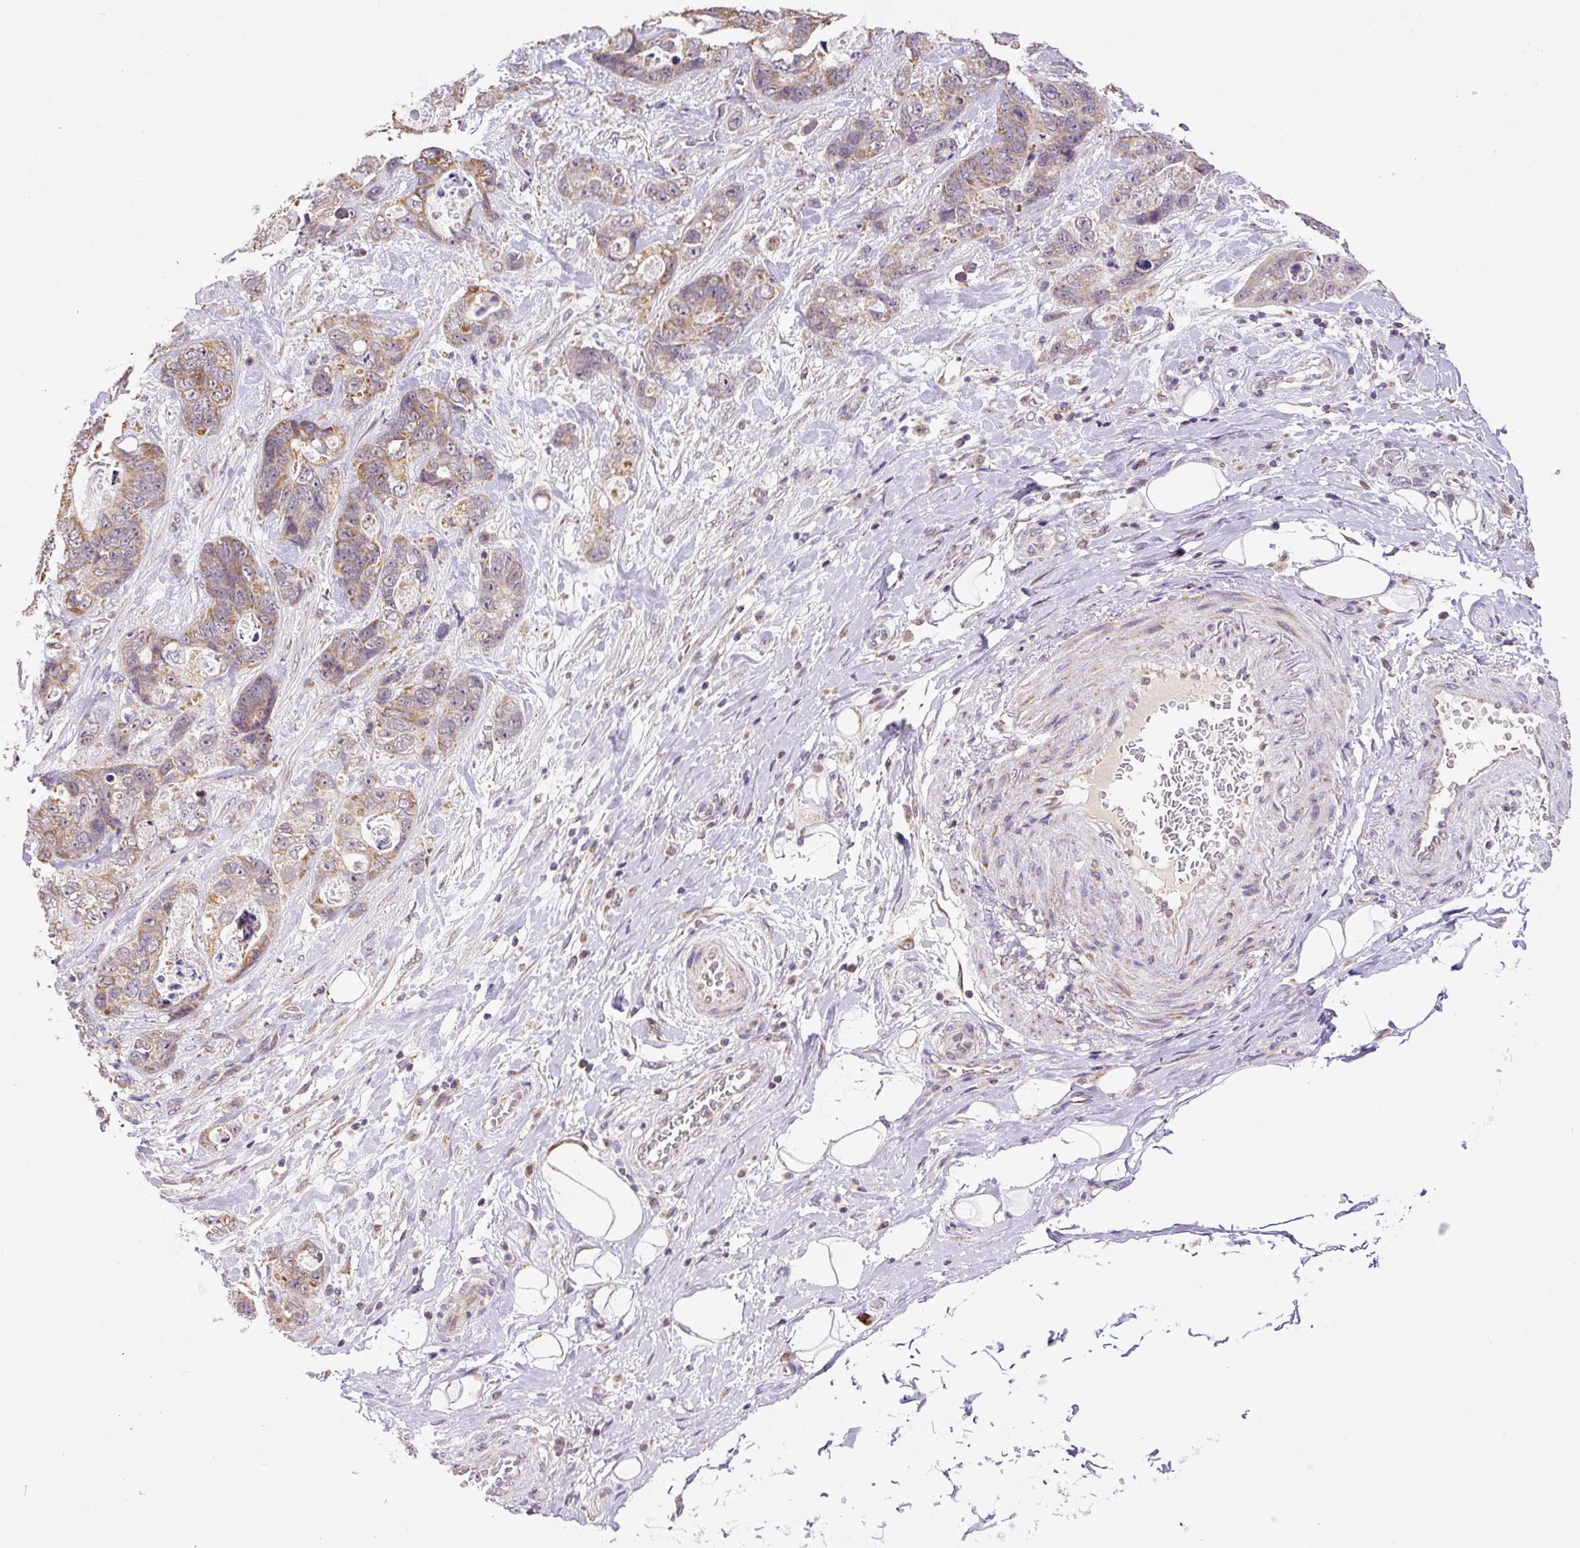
{"staining": {"intensity": "moderate", "quantity": ">75%", "location": "cytoplasmic/membranous"}, "tissue": "stomach cancer", "cell_type": "Tumor cells", "image_type": "cancer", "snomed": [{"axis": "morphology", "description": "Normal tissue, NOS"}, {"axis": "morphology", "description": "Adenocarcinoma, NOS"}, {"axis": "topography", "description": "Stomach"}], "caption": "IHC staining of stomach cancer, which reveals medium levels of moderate cytoplasmic/membranous staining in approximately >75% of tumor cells indicating moderate cytoplasmic/membranous protein staining. The staining was performed using DAB (3,3'-diaminobenzidine) (brown) for protein detection and nuclei were counterstained in hematoxylin (blue).", "gene": "MFSD9", "patient": {"sex": "female", "age": 89}}